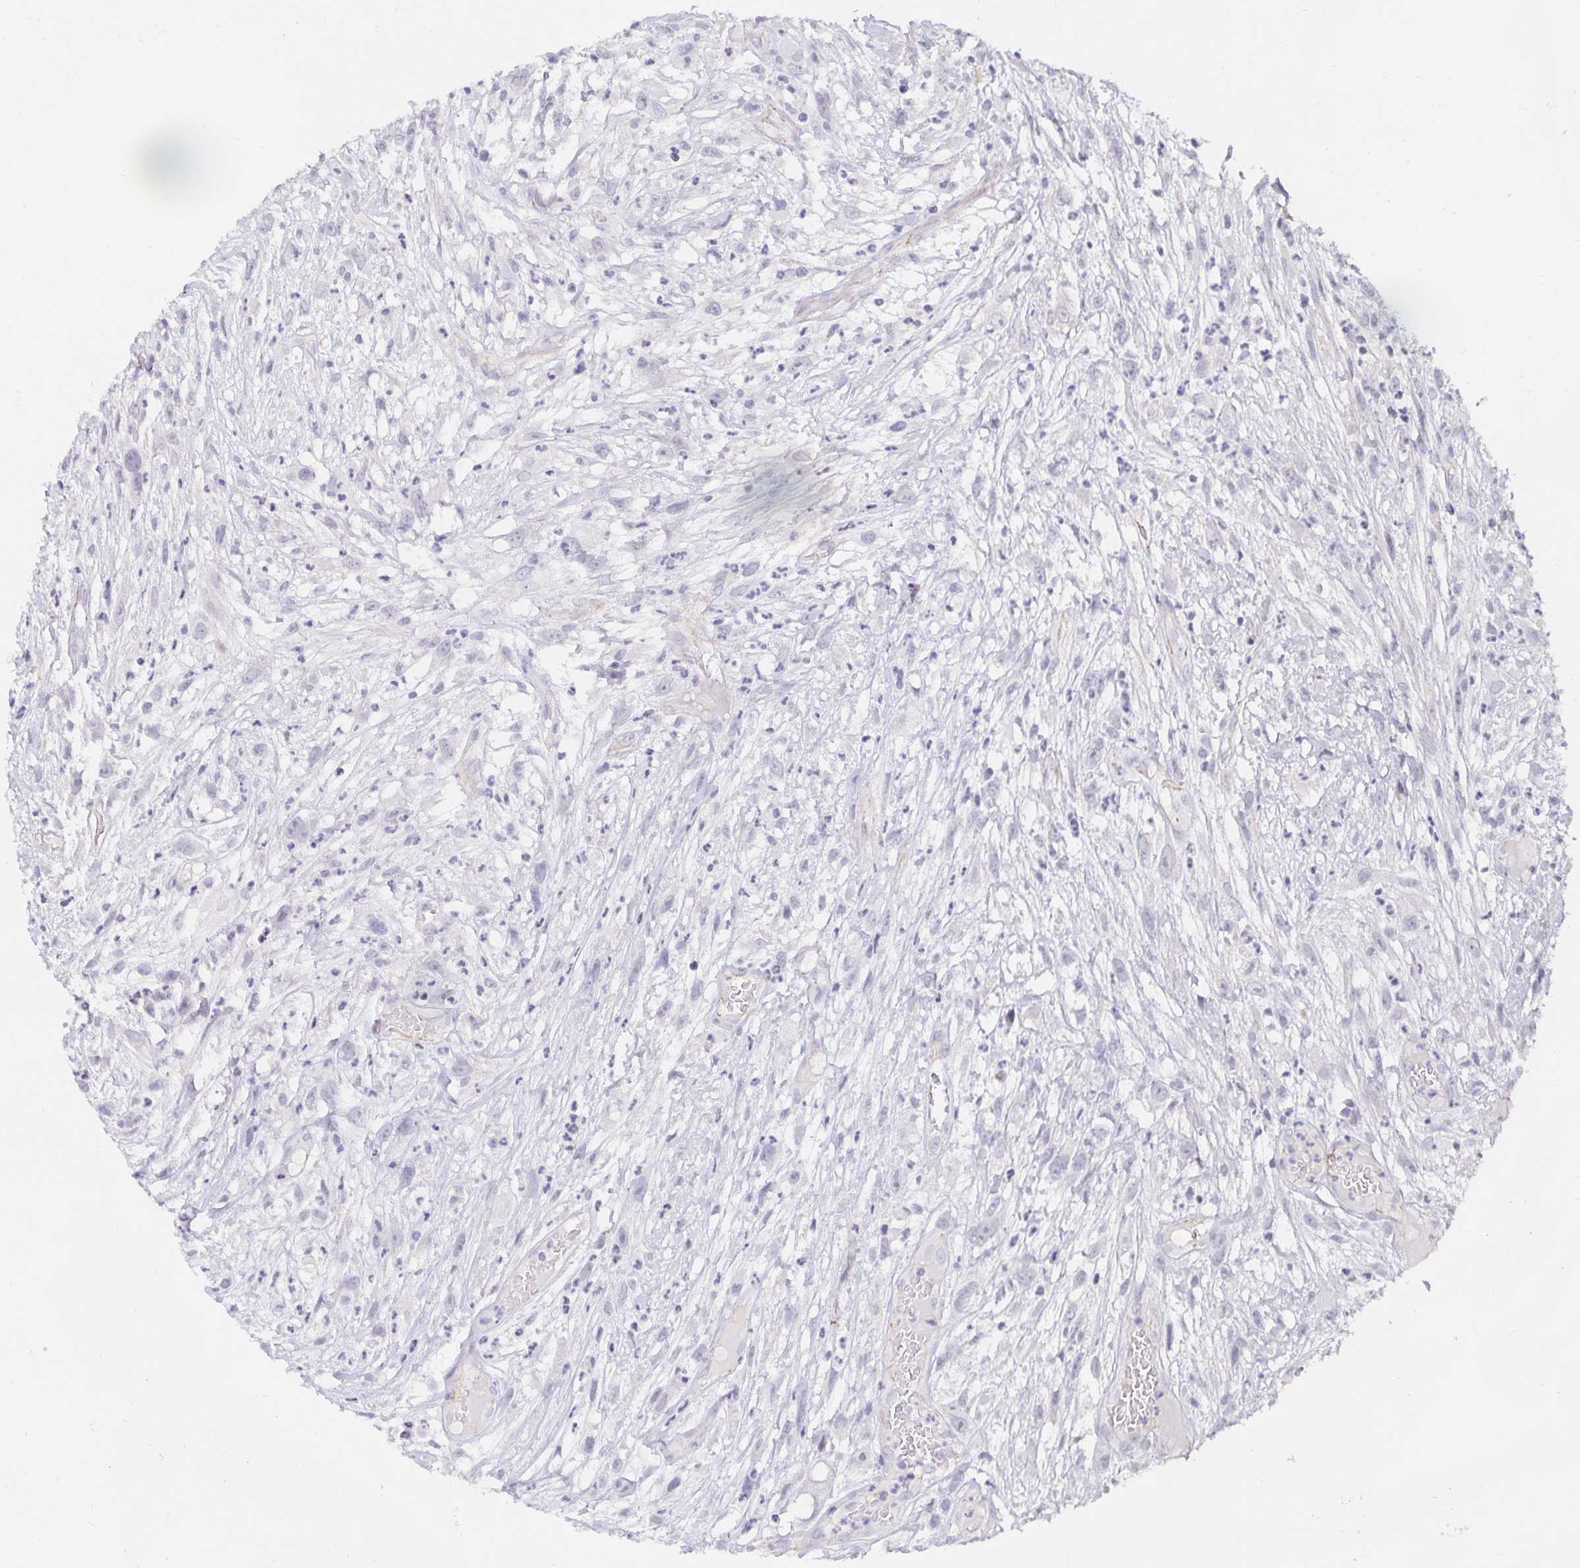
{"staining": {"intensity": "negative", "quantity": "none", "location": "none"}, "tissue": "head and neck cancer", "cell_type": "Tumor cells", "image_type": "cancer", "snomed": [{"axis": "morphology", "description": "Squamous cell carcinoma, NOS"}, {"axis": "topography", "description": "Head-Neck"}], "caption": "Head and neck squamous cell carcinoma was stained to show a protein in brown. There is no significant staining in tumor cells.", "gene": "PDX1", "patient": {"sex": "male", "age": 65}}